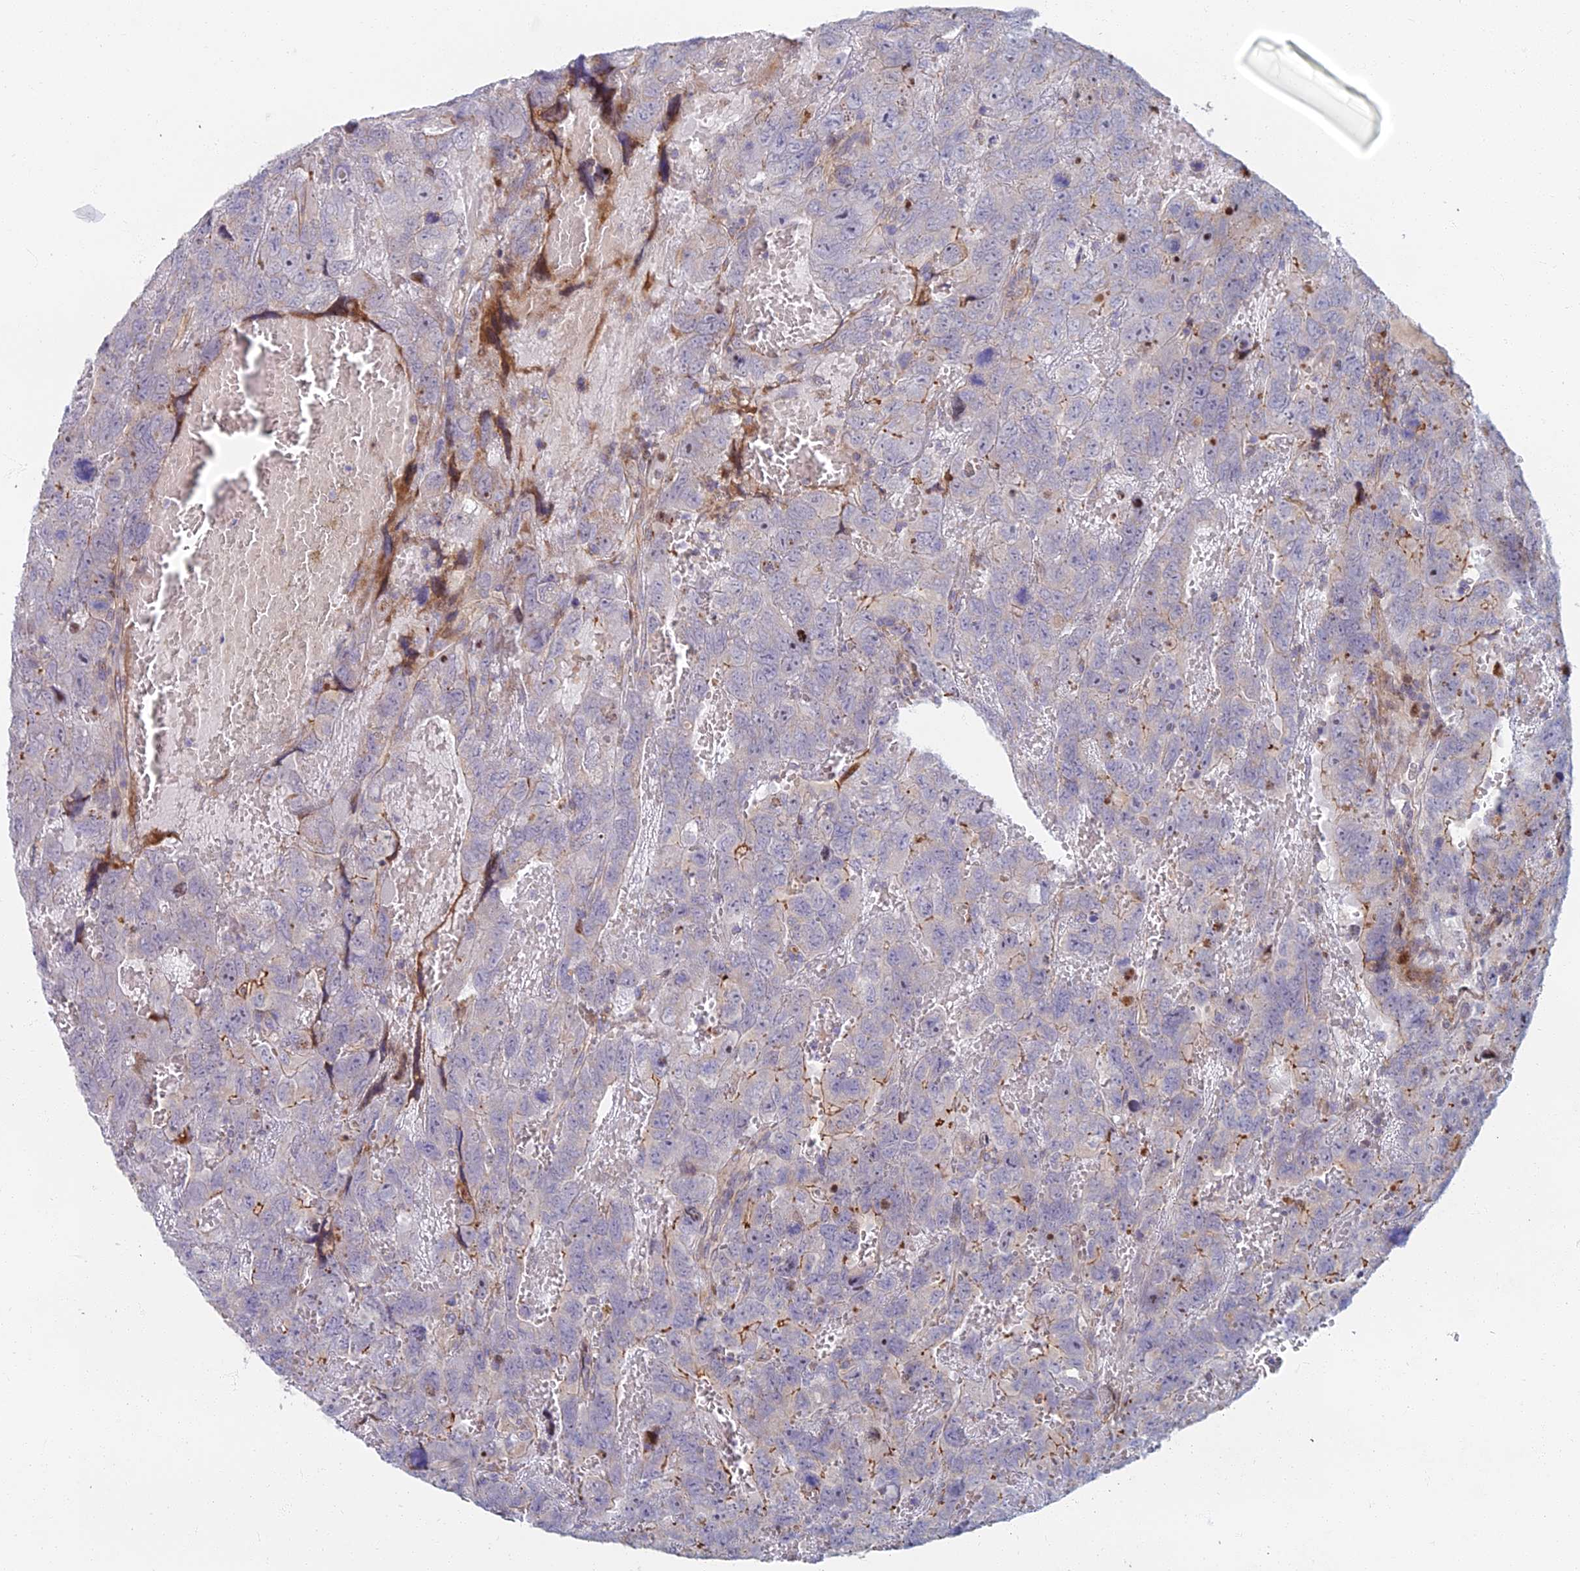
{"staining": {"intensity": "moderate", "quantity": "<25%", "location": "cytoplasmic/membranous"}, "tissue": "testis cancer", "cell_type": "Tumor cells", "image_type": "cancer", "snomed": [{"axis": "morphology", "description": "Carcinoma, Embryonal, NOS"}, {"axis": "topography", "description": "Testis"}], "caption": "Immunohistochemistry (IHC) photomicrograph of human testis cancer (embryonal carcinoma) stained for a protein (brown), which shows low levels of moderate cytoplasmic/membranous expression in about <25% of tumor cells.", "gene": "C15orf40", "patient": {"sex": "male", "age": 45}}